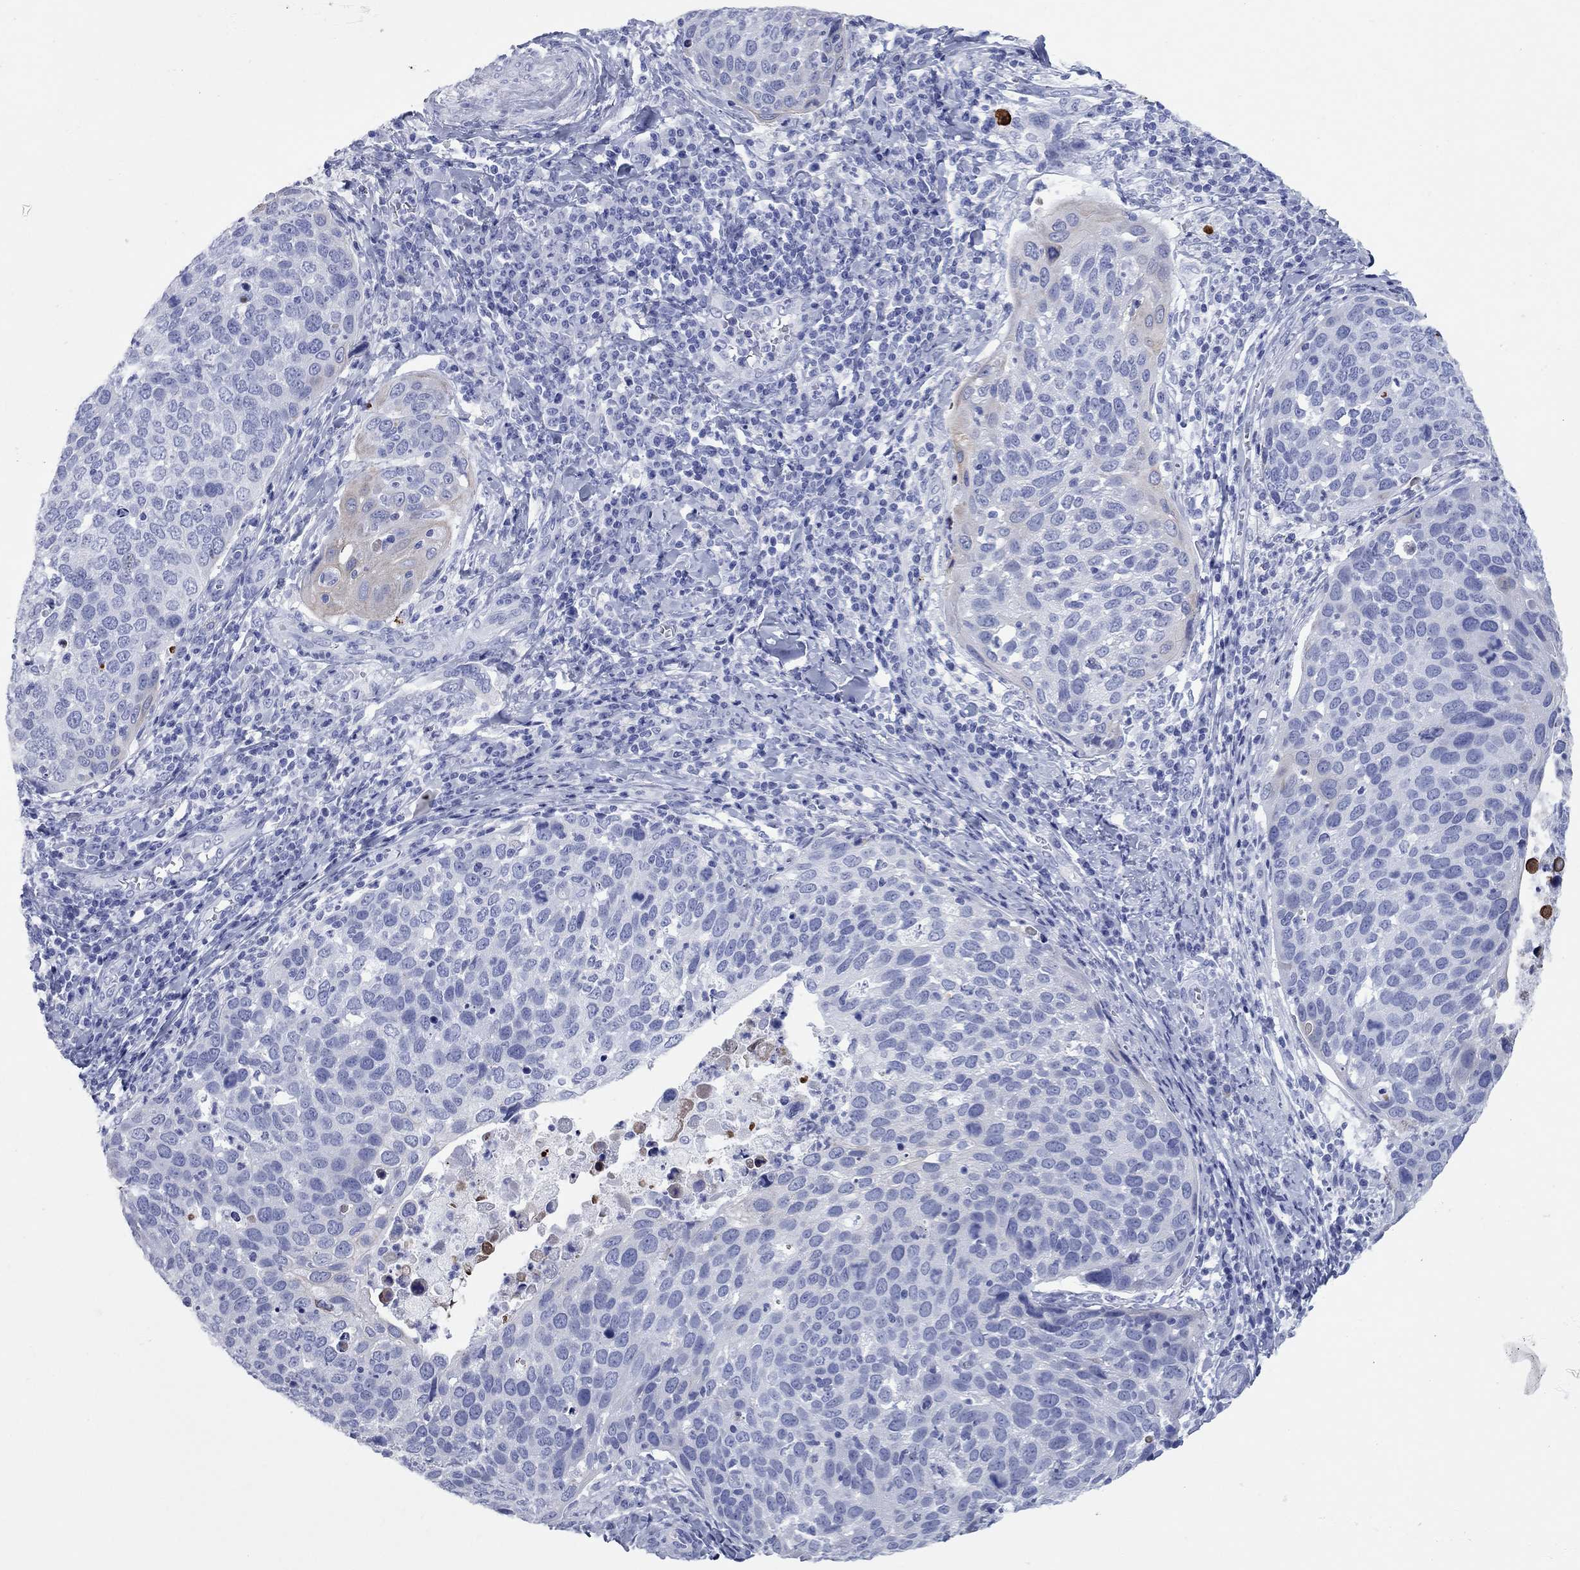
{"staining": {"intensity": "negative", "quantity": "none", "location": "none"}, "tissue": "cervical cancer", "cell_type": "Tumor cells", "image_type": "cancer", "snomed": [{"axis": "morphology", "description": "Squamous cell carcinoma, NOS"}, {"axis": "topography", "description": "Cervix"}], "caption": "IHC of human cervical cancer (squamous cell carcinoma) exhibits no expression in tumor cells.", "gene": "CCNA1", "patient": {"sex": "female", "age": 54}}